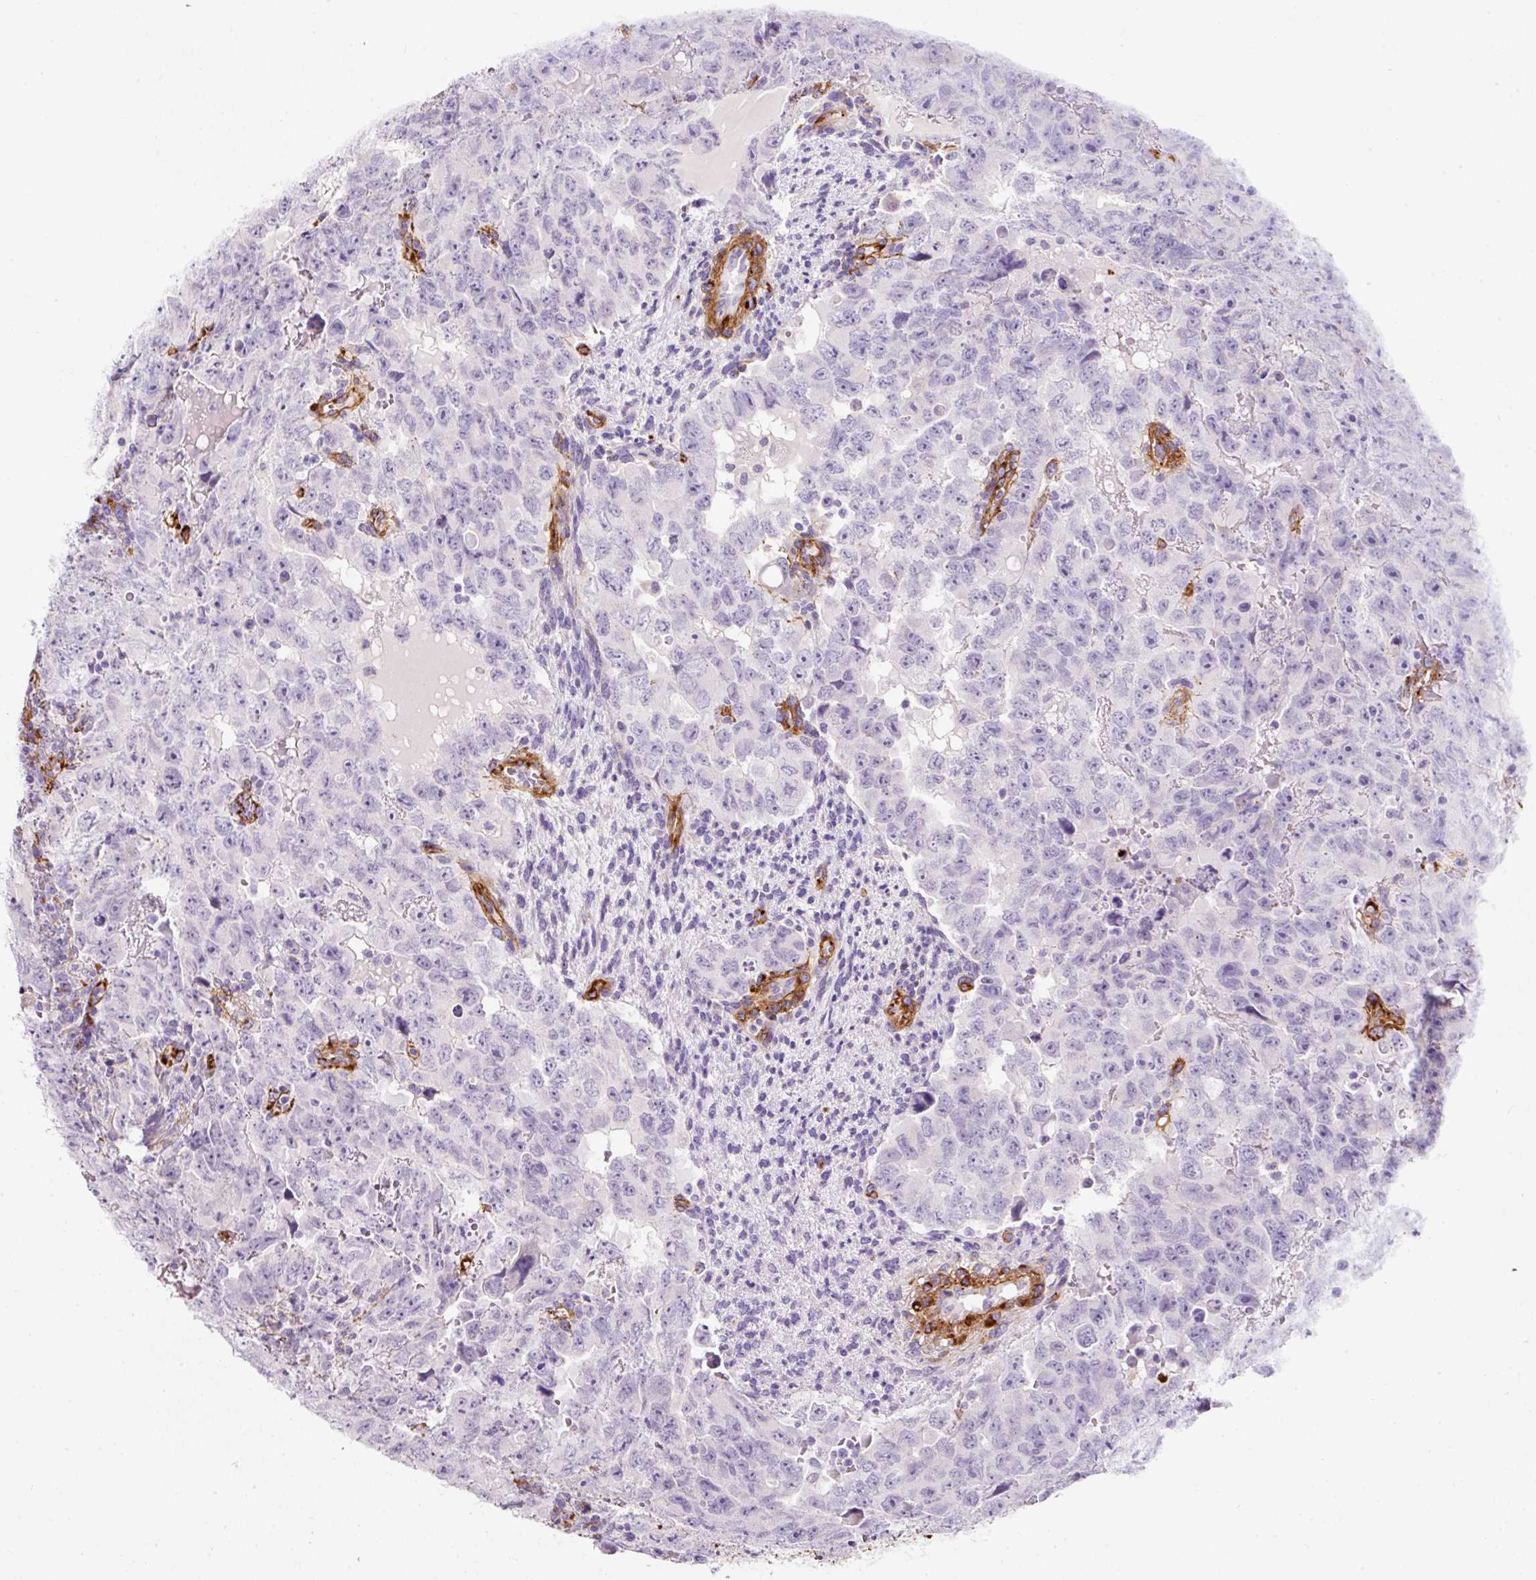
{"staining": {"intensity": "negative", "quantity": "none", "location": "none"}, "tissue": "testis cancer", "cell_type": "Tumor cells", "image_type": "cancer", "snomed": [{"axis": "morphology", "description": "Carcinoma, Embryonal, NOS"}, {"axis": "topography", "description": "Testis"}], "caption": "There is no significant positivity in tumor cells of testis cancer (embryonal carcinoma).", "gene": "LOXL4", "patient": {"sex": "male", "age": 24}}